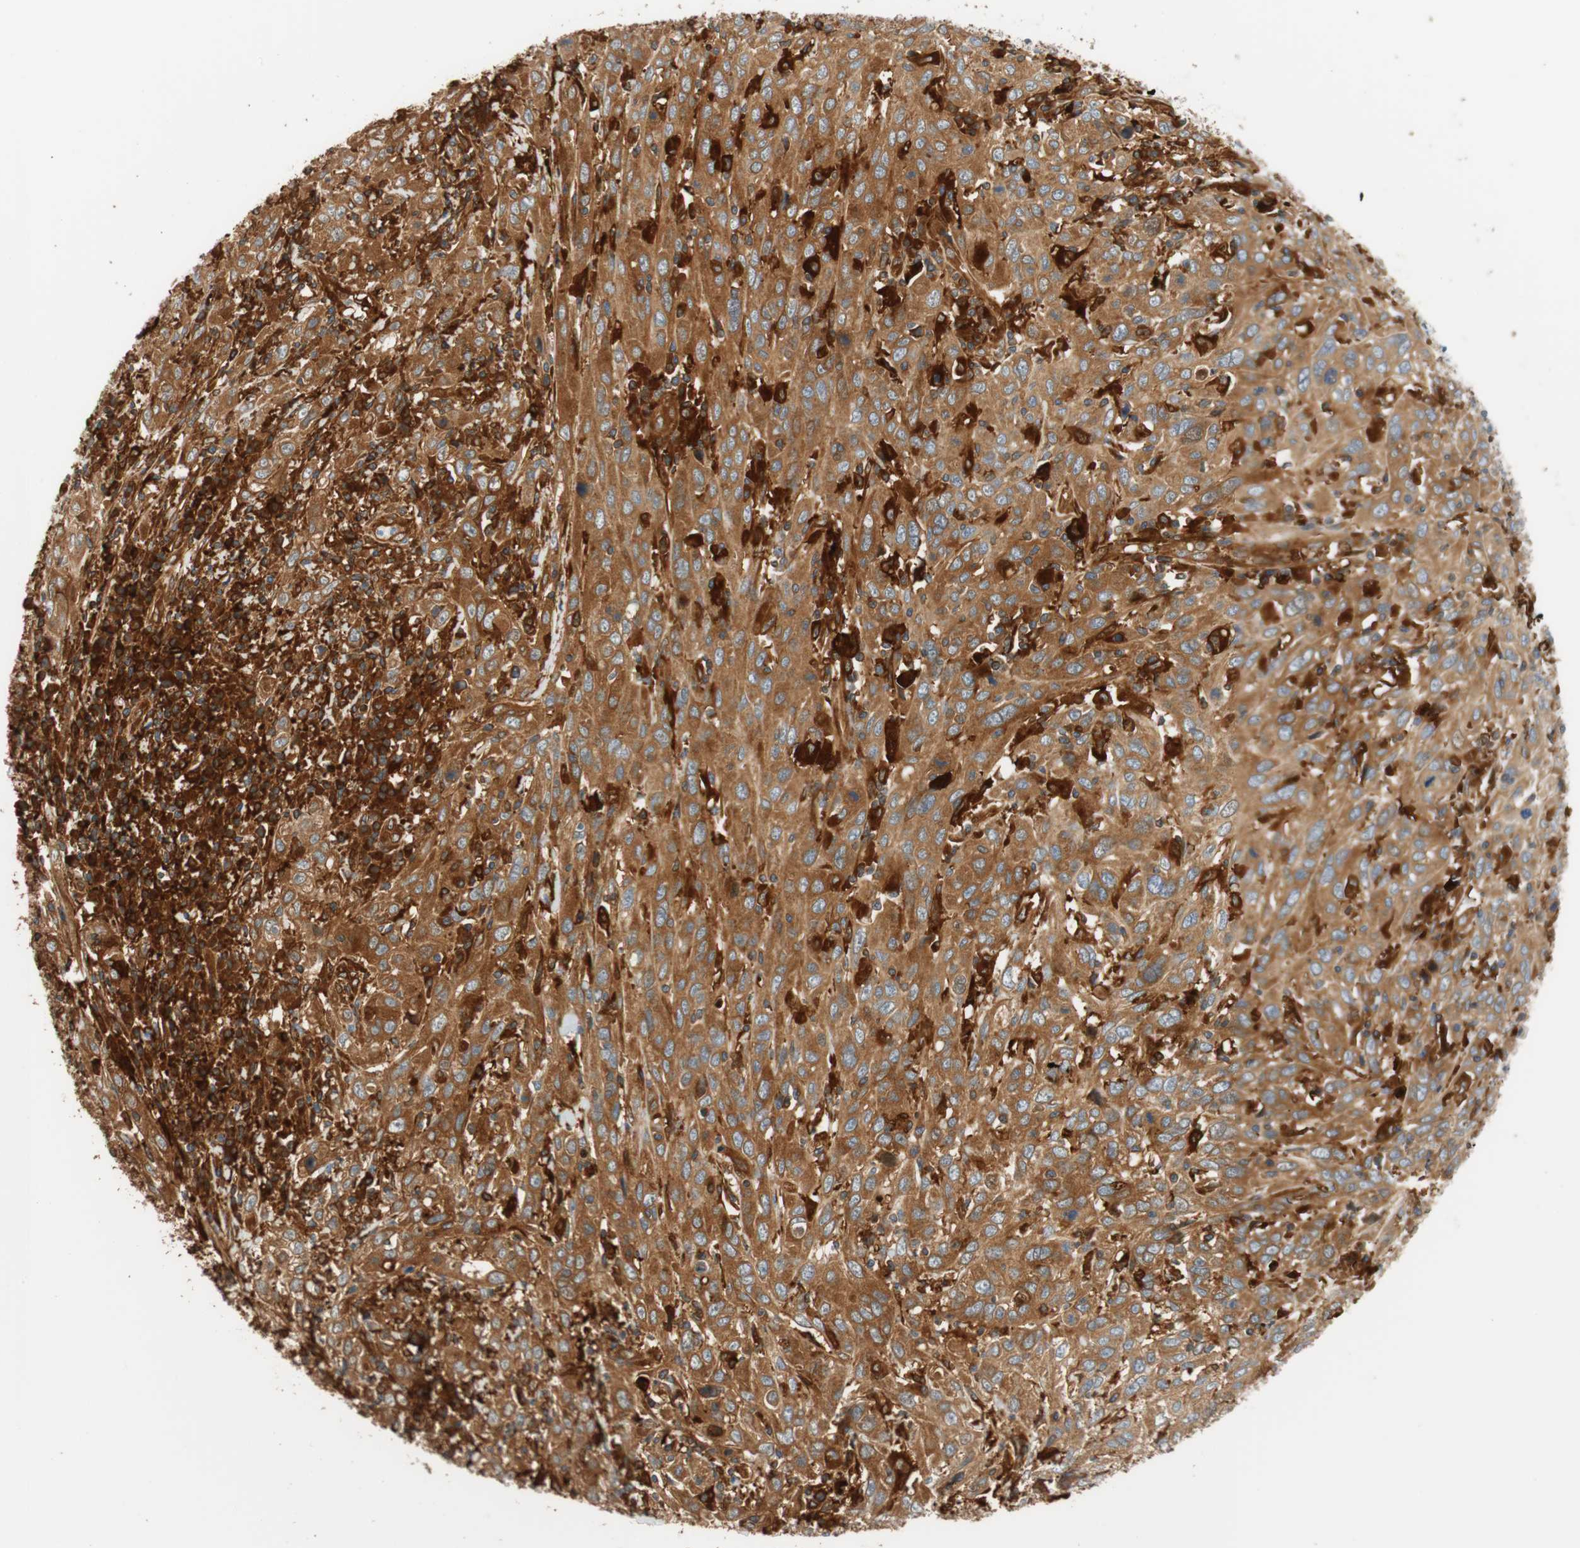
{"staining": {"intensity": "moderate", "quantity": ">75%", "location": "cytoplasmic/membranous"}, "tissue": "cervical cancer", "cell_type": "Tumor cells", "image_type": "cancer", "snomed": [{"axis": "morphology", "description": "Squamous cell carcinoma, NOS"}, {"axis": "topography", "description": "Cervix"}], "caption": "About >75% of tumor cells in human cervical squamous cell carcinoma show moderate cytoplasmic/membranous protein expression as visualized by brown immunohistochemical staining.", "gene": "PARP14", "patient": {"sex": "female", "age": 46}}